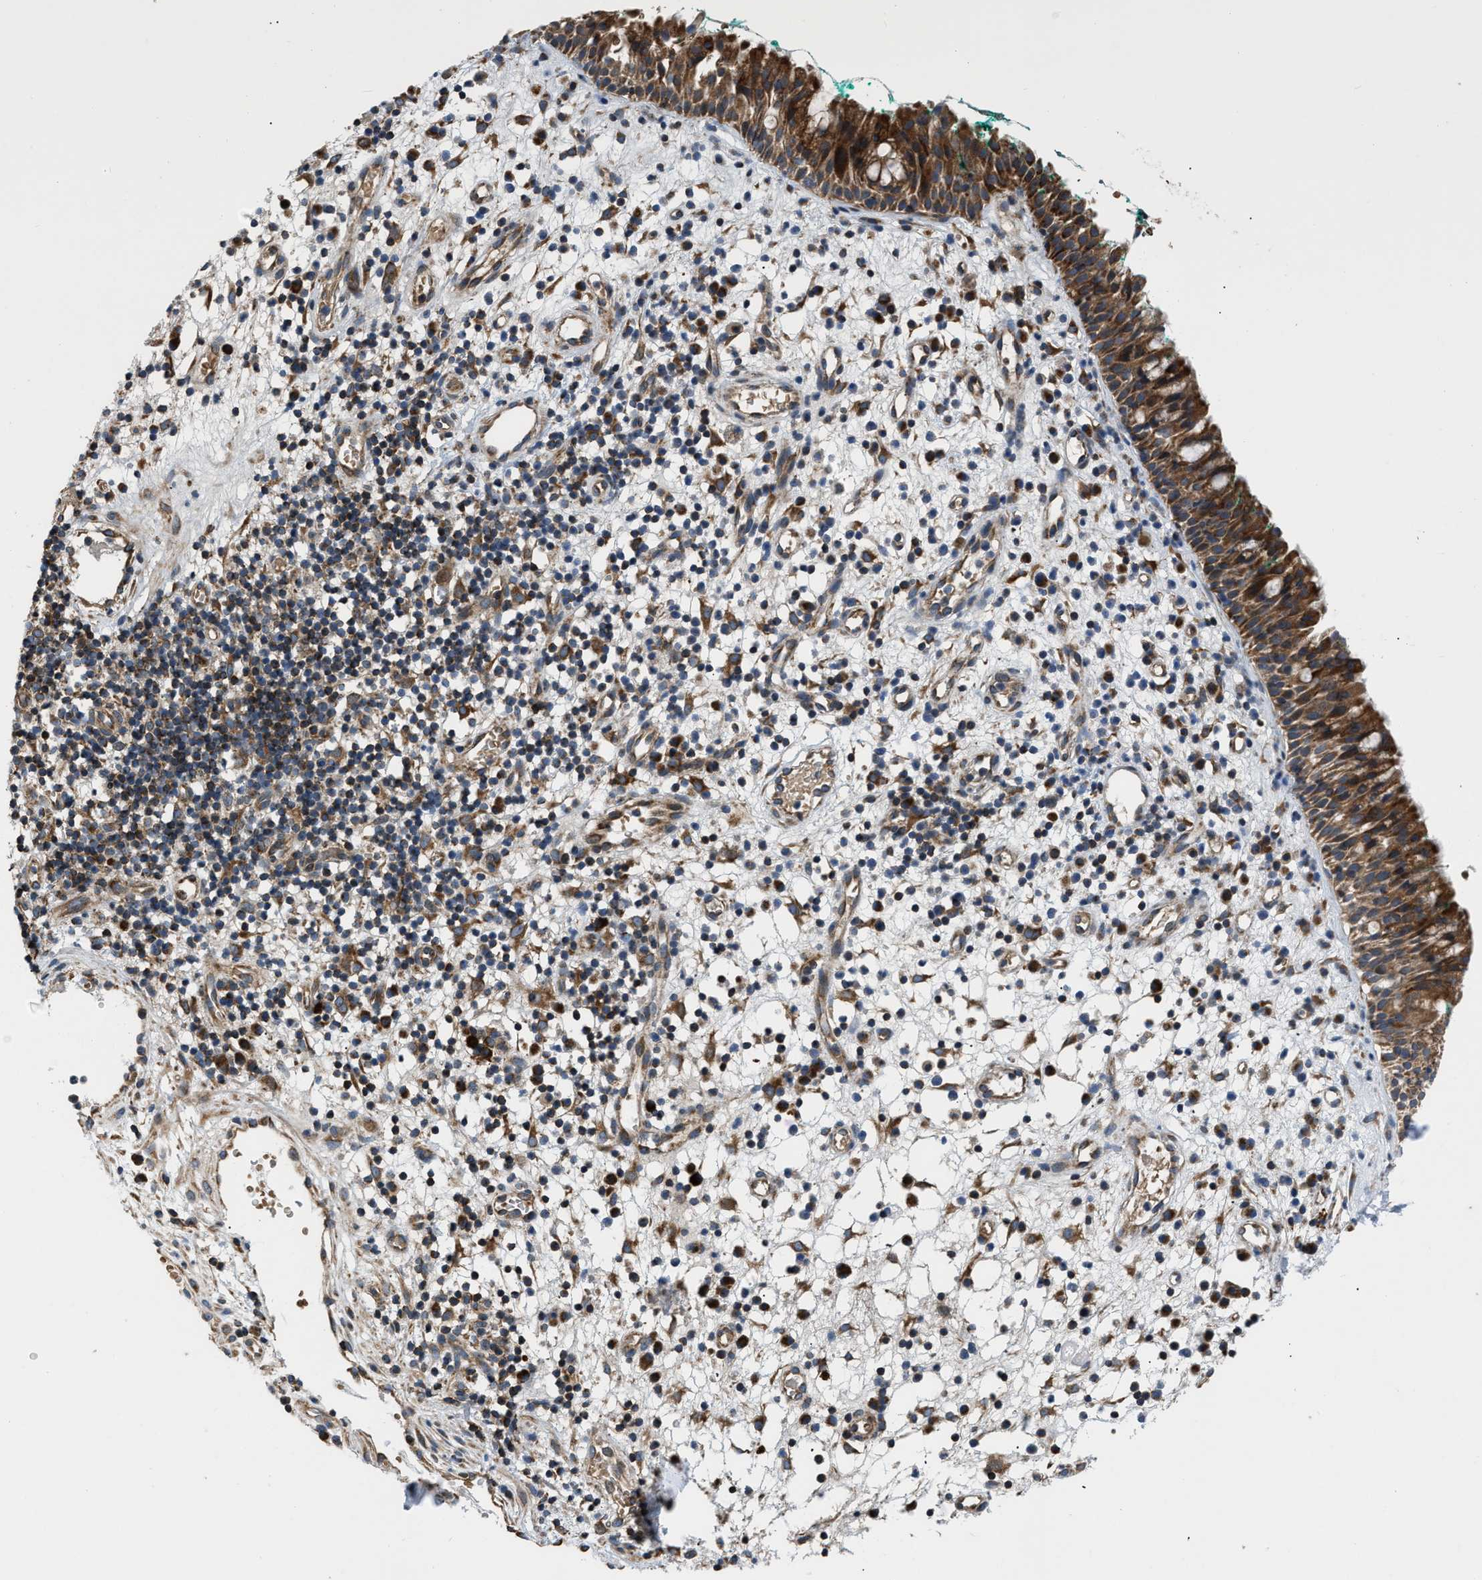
{"staining": {"intensity": "strong", "quantity": ">75%", "location": "cytoplasmic/membranous"}, "tissue": "nasopharynx", "cell_type": "Respiratory epithelial cells", "image_type": "normal", "snomed": [{"axis": "morphology", "description": "Normal tissue, NOS"}, {"axis": "morphology", "description": "Basal cell carcinoma"}, {"axis": "topography", "description": "Cartilage tissue"}, {"axis": "topography", "description": "Nasopharynx"}, {"axis": "topography", "description": "Oral tissue"}], "caption": "The micrograph demonstrates a brown stain indicating the presence of a protein in the cytoplasmic/membranous of respiratory epithelial cells in nasopharynx.", "gene": "OPTN", "patient": {"sex": "female", "age": 77}}